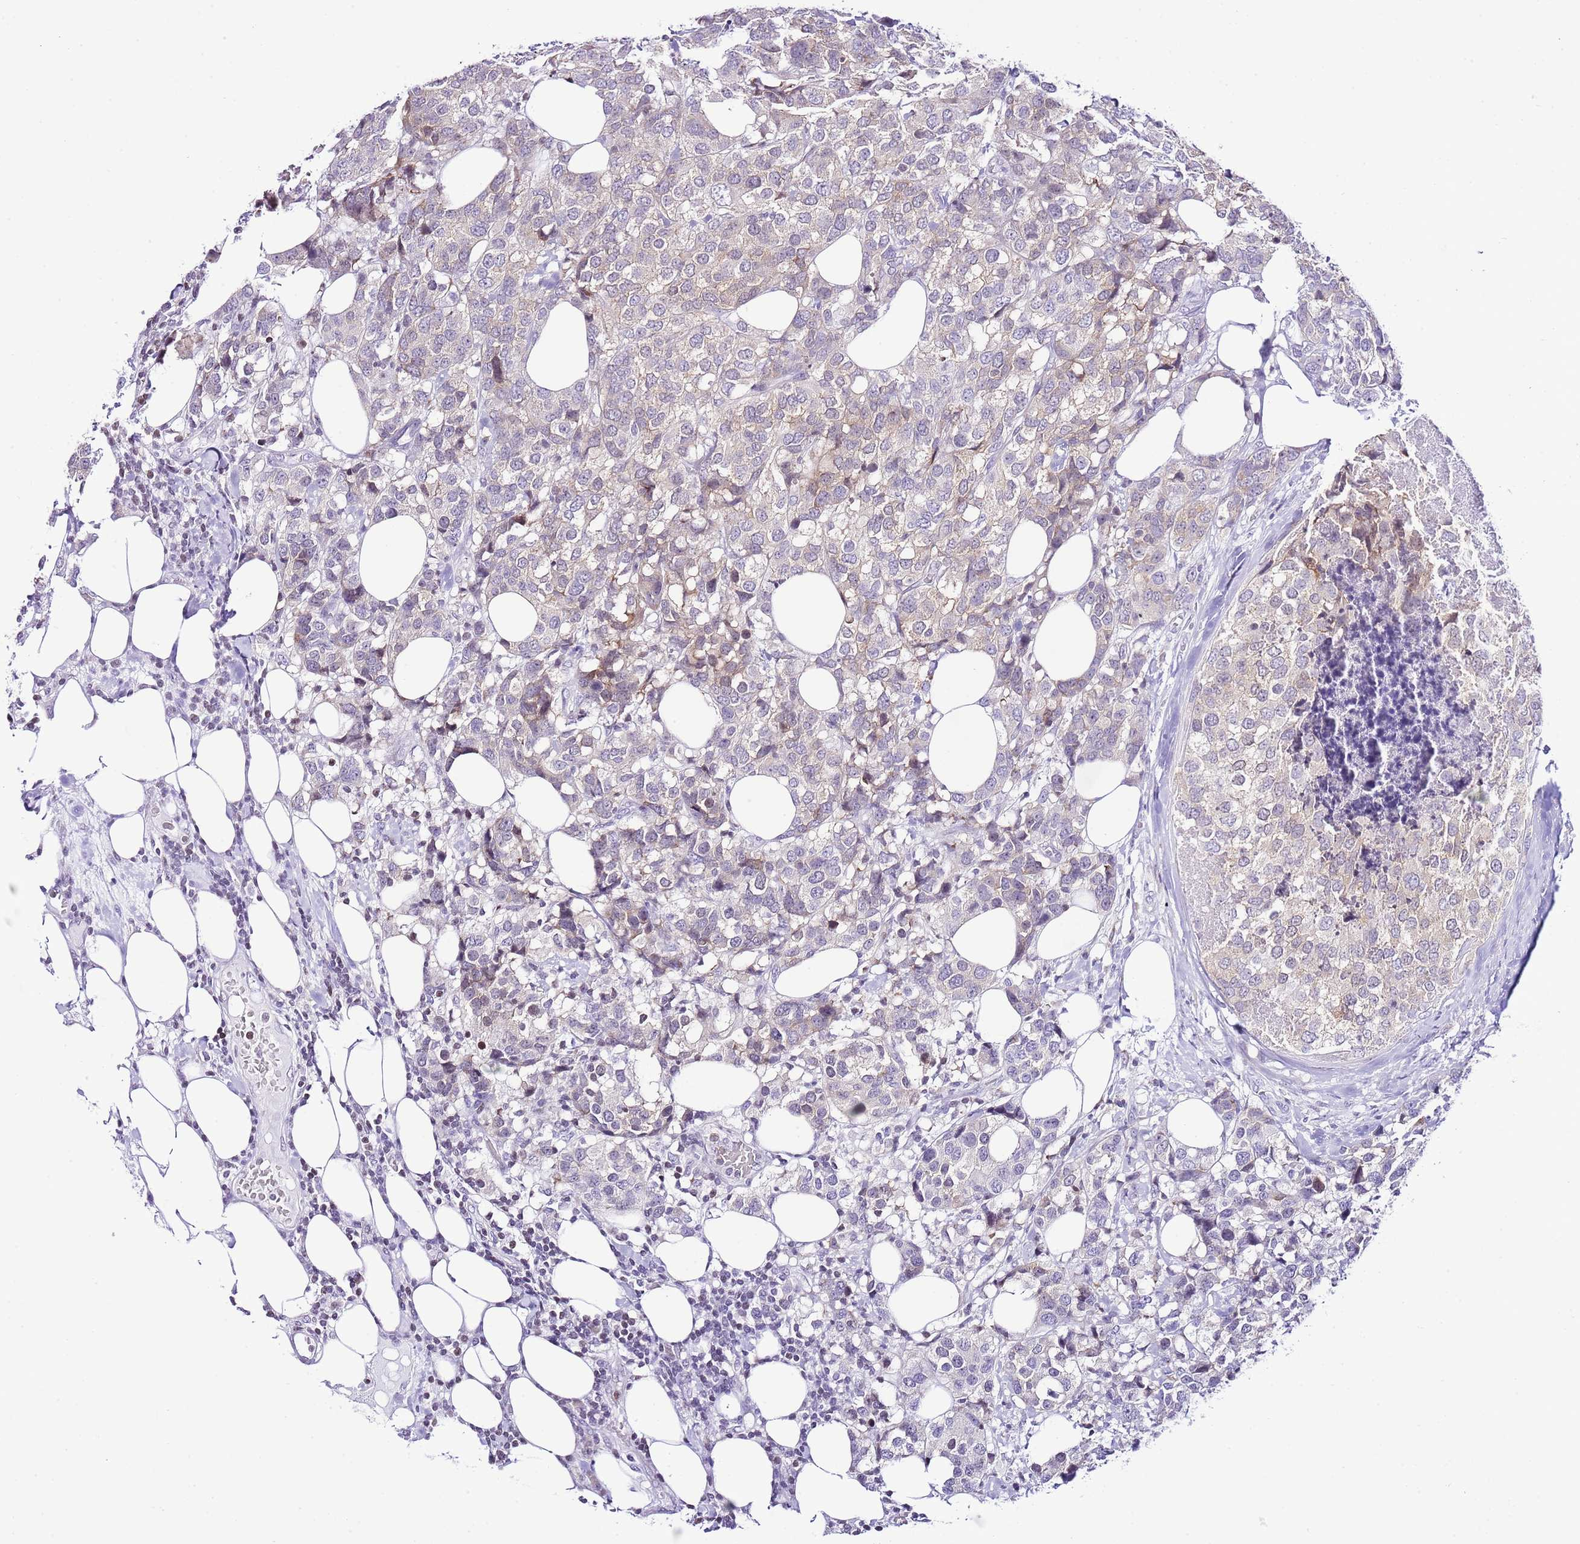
{"staining": {"intensity": "weak", "quantity": "<25%", "location": "cytoplasmic/membranous"}, "tissue": "breast cancer", "cell_type": "Tumor cells", "image_type": "cancer", "snomed": [{"axis": "morphology", "description": "Lobular carcinoma"}, {"axis": "topography", "description": "Breast"}], "caption": "A histopathology image of lobular carcinoma (breast) stained for a protein demonstrates no brown staining in tumor cells.", "gene": "PRR15", "patient": {"sex": "female", "age": 59}}